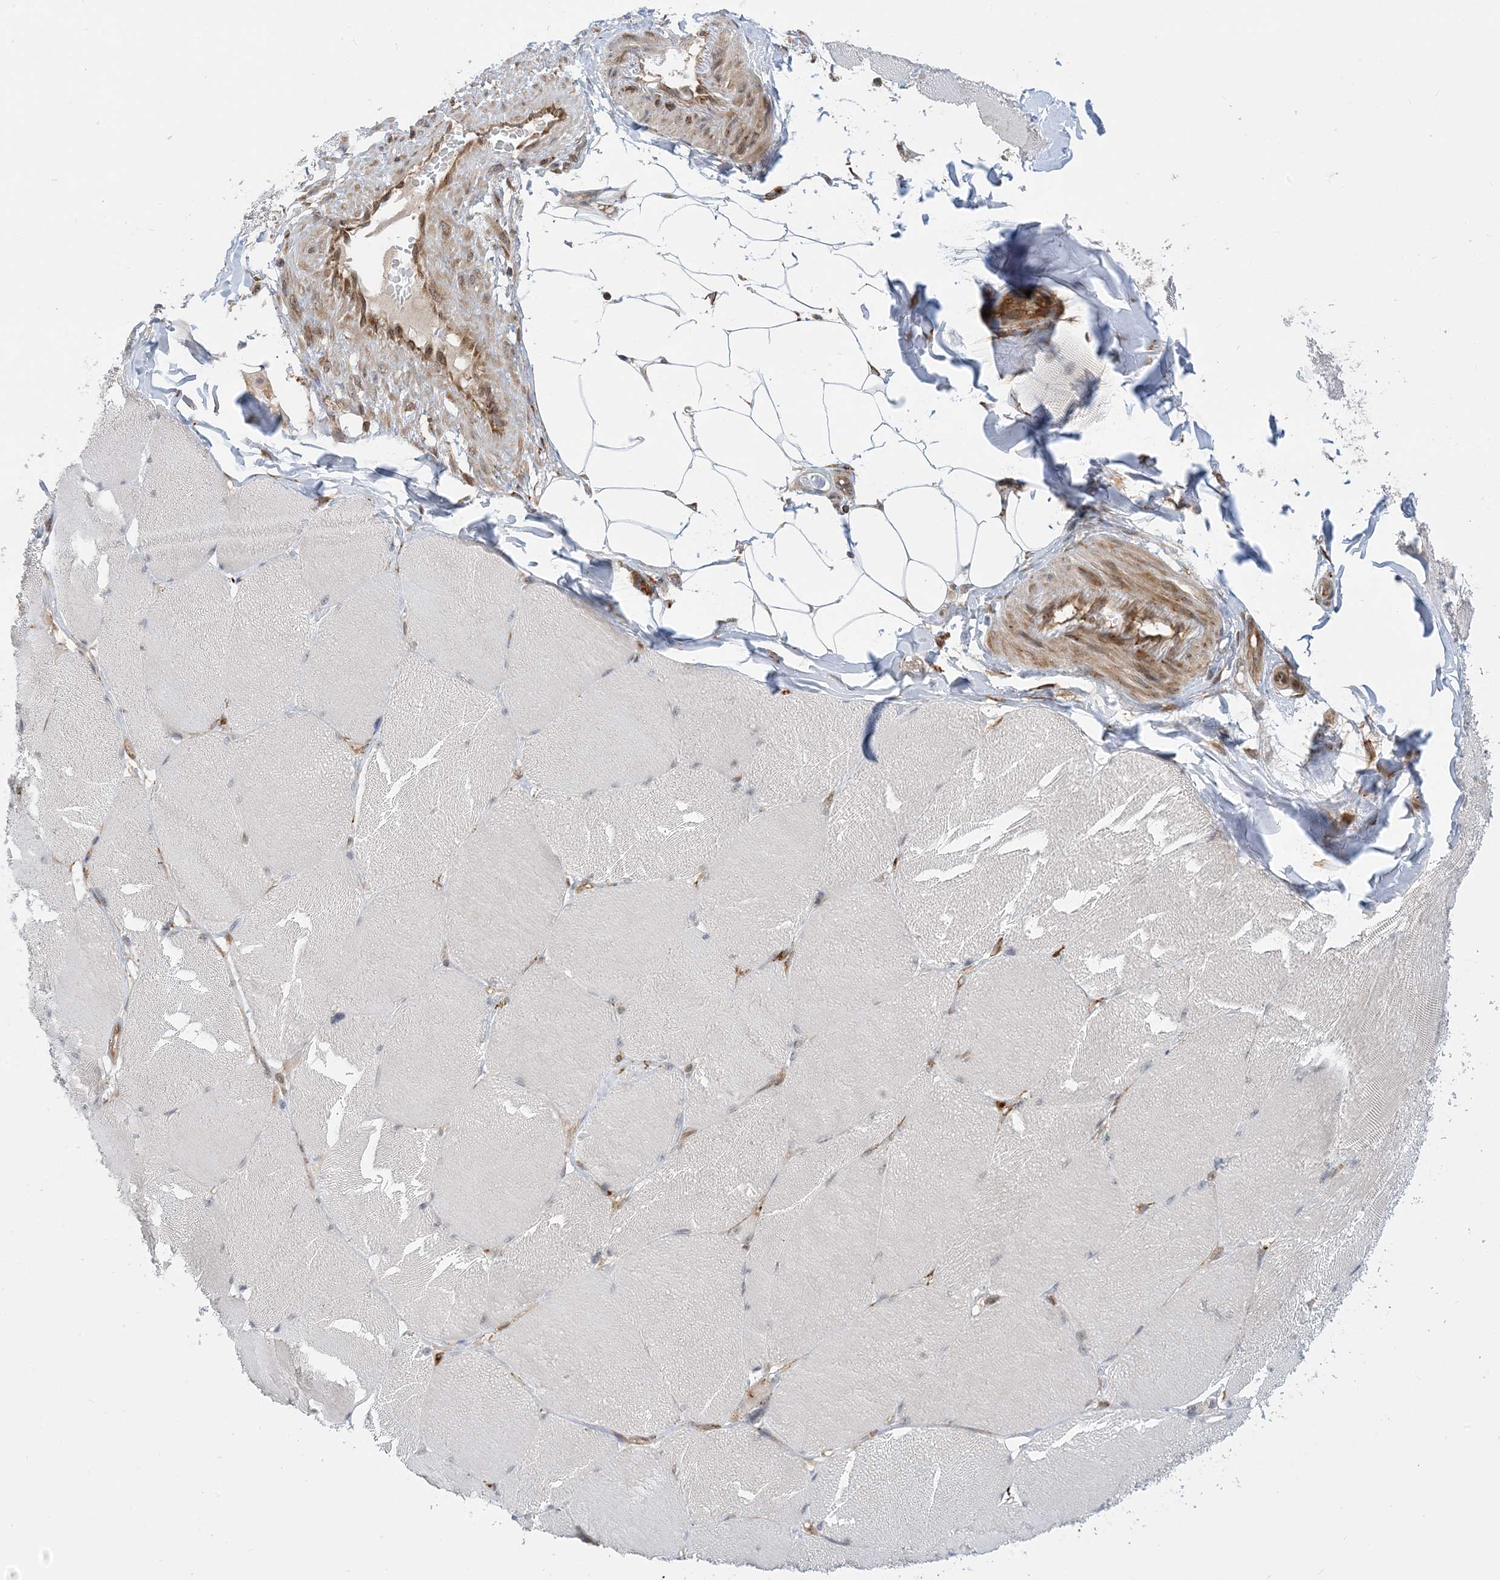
{"staining": {"intensity": "weak", "quantity": "<25%", "location": "cytoplasmic/membranous"}, "tissue": "skeletal muscle", "cell_type": "Myocytes", "image_type": "normal", "snomed": [{"axis": "morphology", "description": "Normal tissue, NOS"}, {"axis": "topography", "description": "Skin"}, {"axis": "topography", "description": "Skeletal muscle"}], "caption": "Skeletal muscle stained for a protein using IHC shows no expression myocytes.", "gene": "METTL21A", "patient": {"sex": "male", "age": 83}}